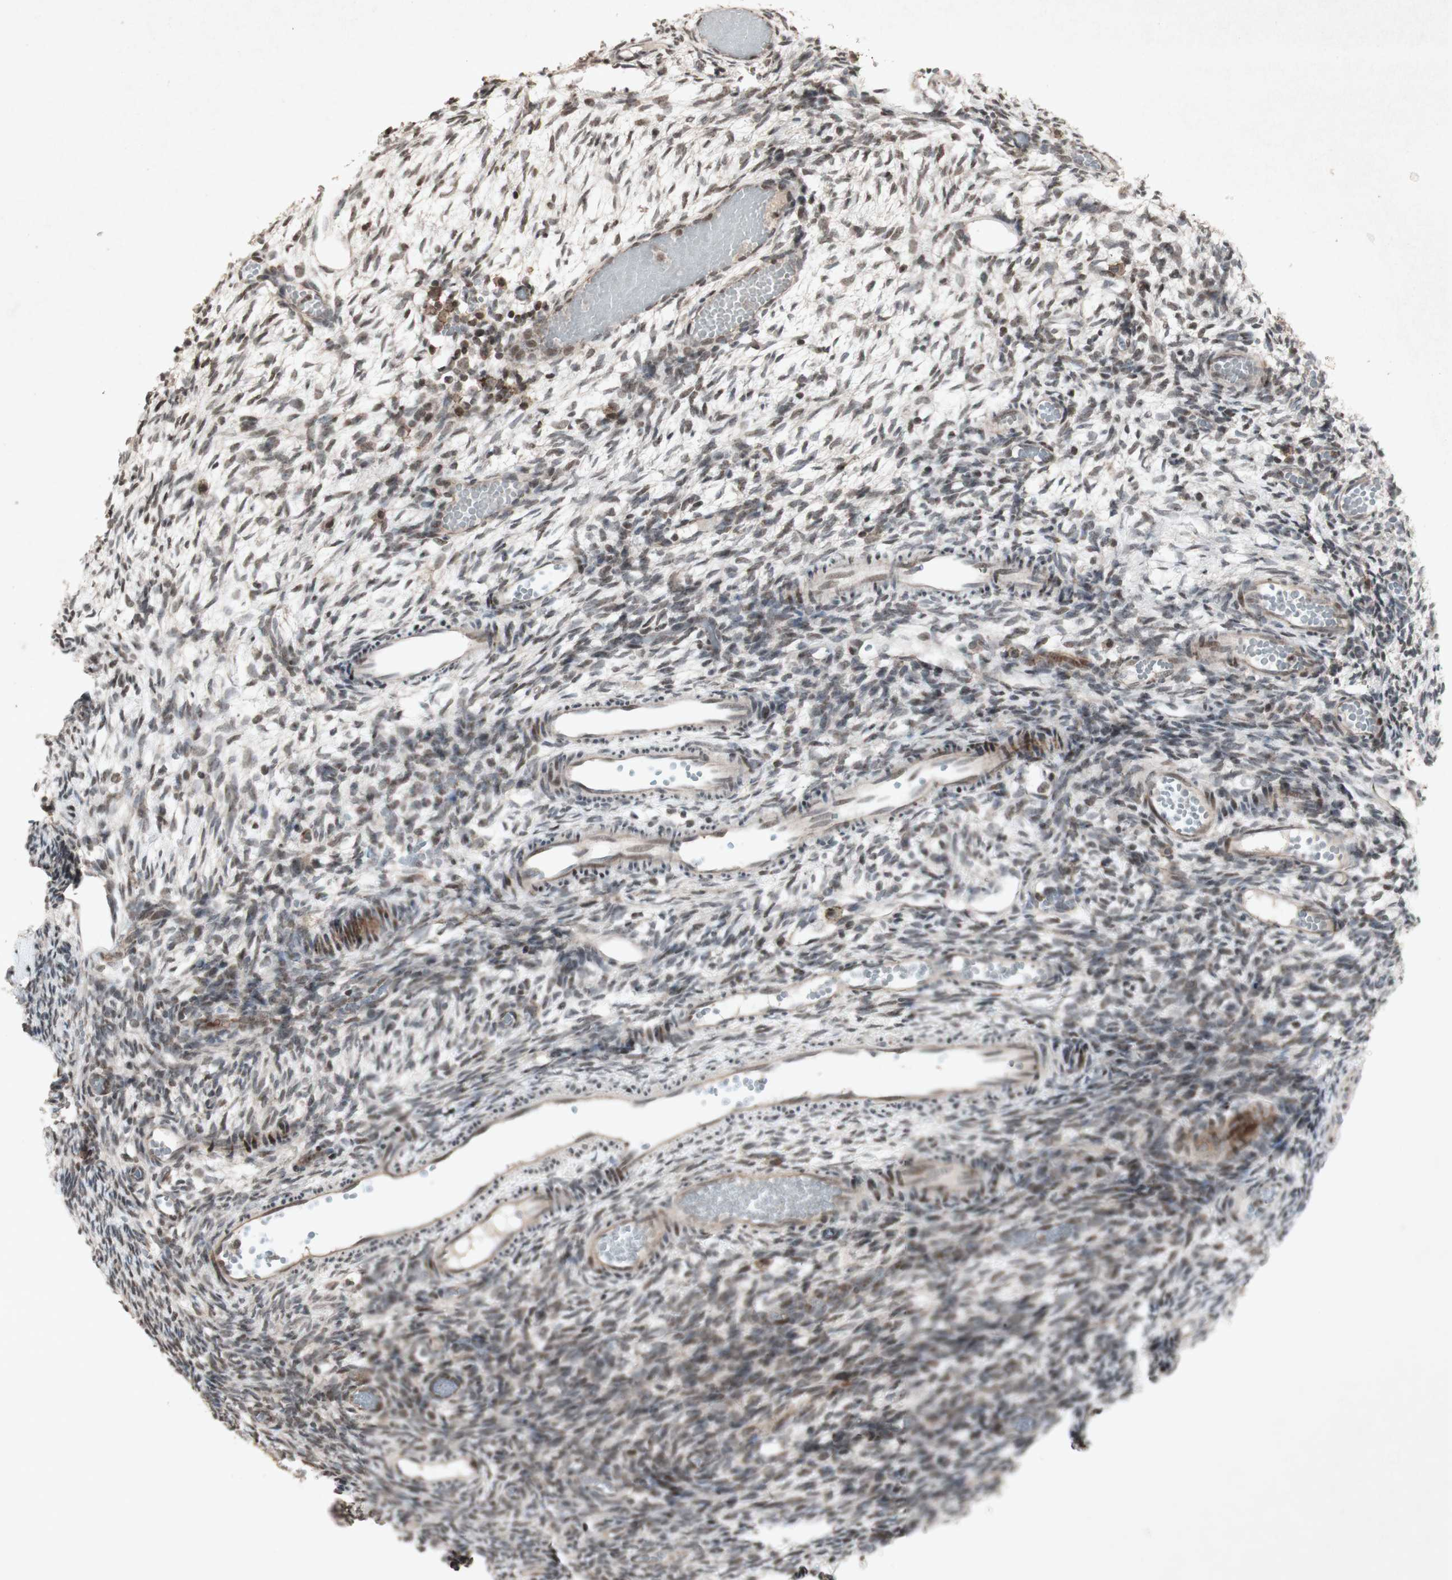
{"staining": {"intensity": "weak", "quantity": ">75%", "location": "cytoplasmic/membranous,nuclear"}, "tissue": "ovary", "cell_type": "Ovarian stroma cells", "image_type": "normal", "snomed": [{"axis": "morphology", "description": "Normal tissue, NOS"}, {"axis": "topography", "description": "Ovary"}], "caption": "Unremarkable ovary exhibits weak cytoplasmic/membranous,nuclear expression in approximately >75% of ovarian stroma cells, visualized by immunohistochemistry.", "gene": "PLXNA1", "patient": {"sex": "female", "age": 35}}